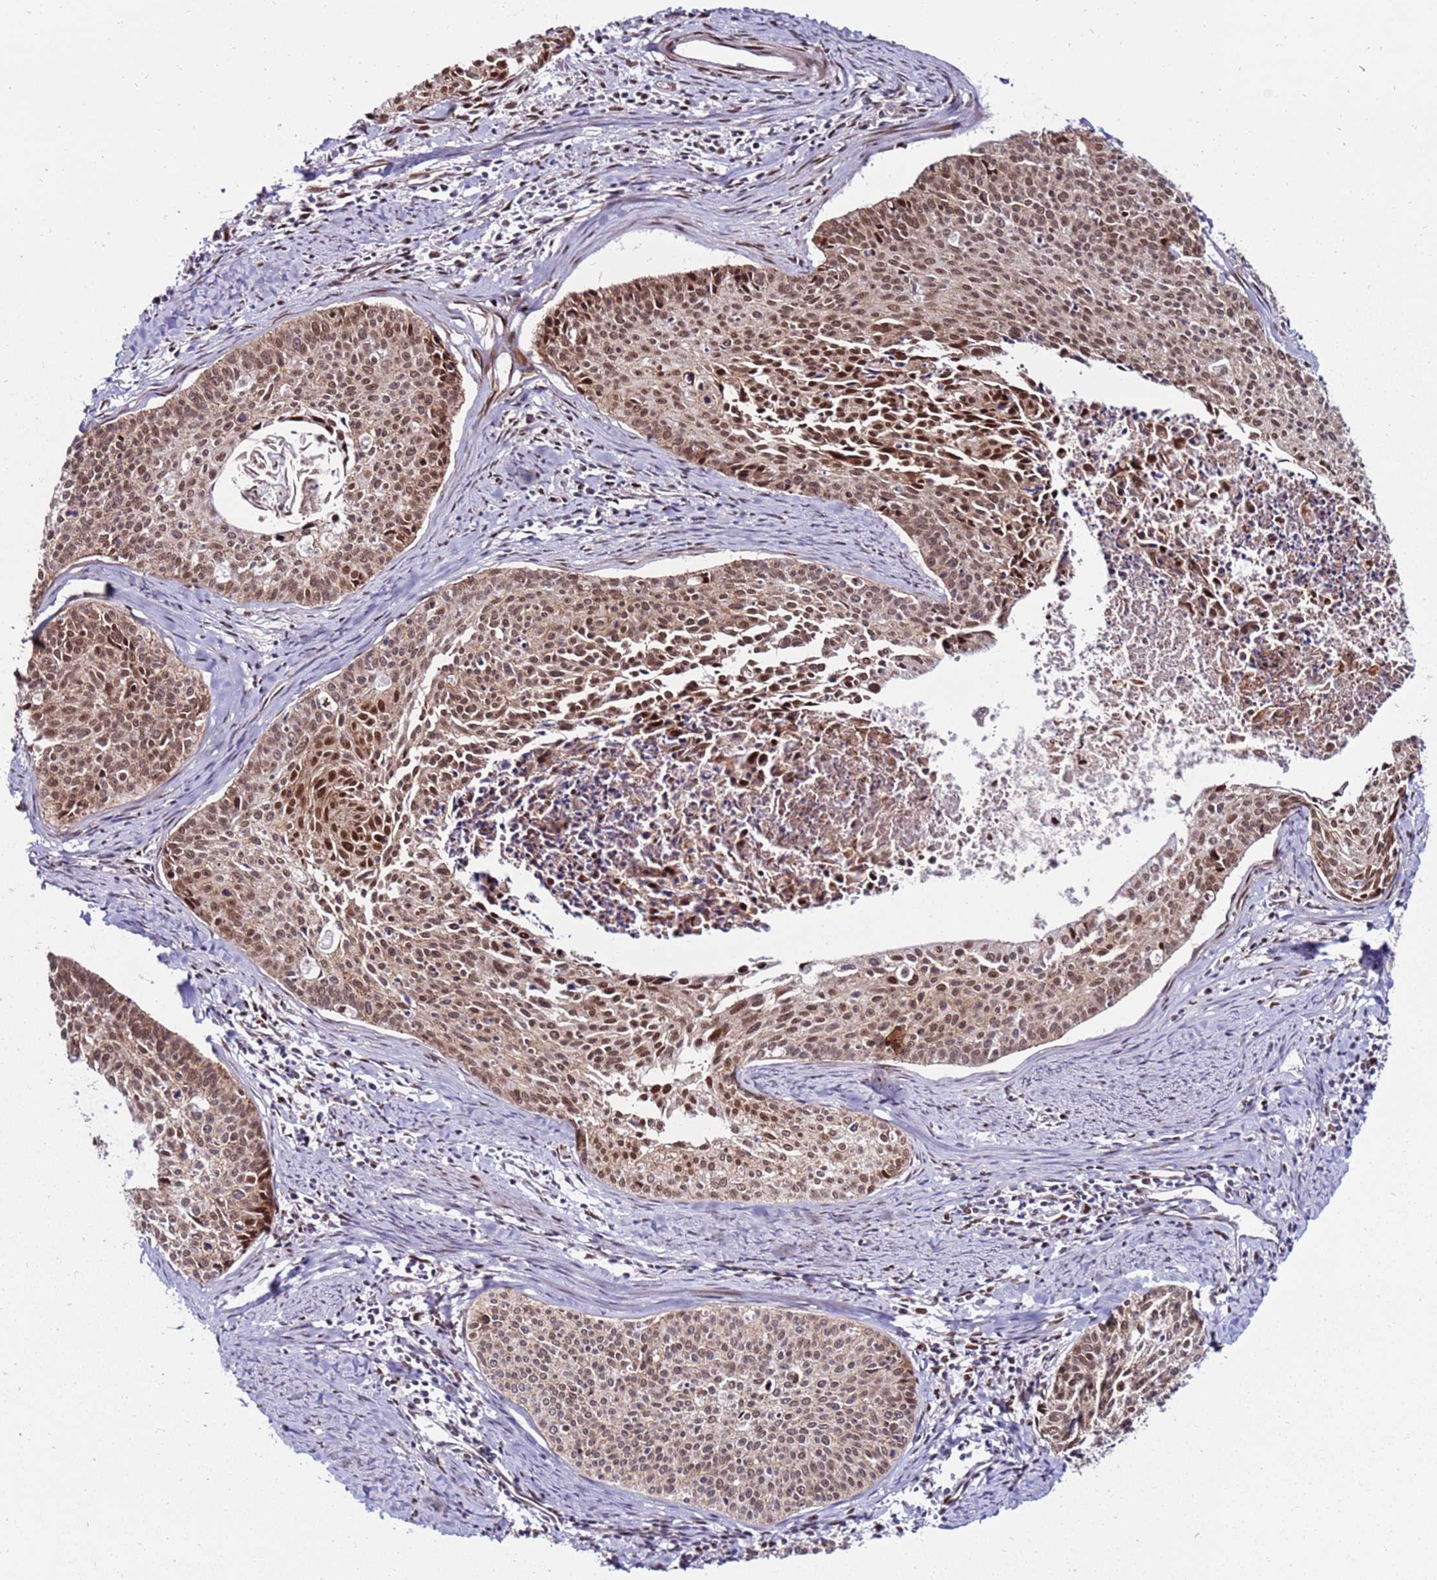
{"staining": {"intensity": "moderate", "quantity": ">75%", "location": "nuclear"}, "tissue": "cervical cancer", "cell_type": "Tumor cells", "image_type": "cancer", "snomed": [{"axis": "morphology", "description": "Squamous cell carcinoma, NOS"}, {"axis": "topography", "description": "Cervix"}], "caption": "Immunohistochemical staining of cervical squamous cell carcinoma displays moderate nuclear protein staining in approximately >75% of tumor cells.", "gene": "KPNA4", "patient": {"sex": "female", "age": 55}}